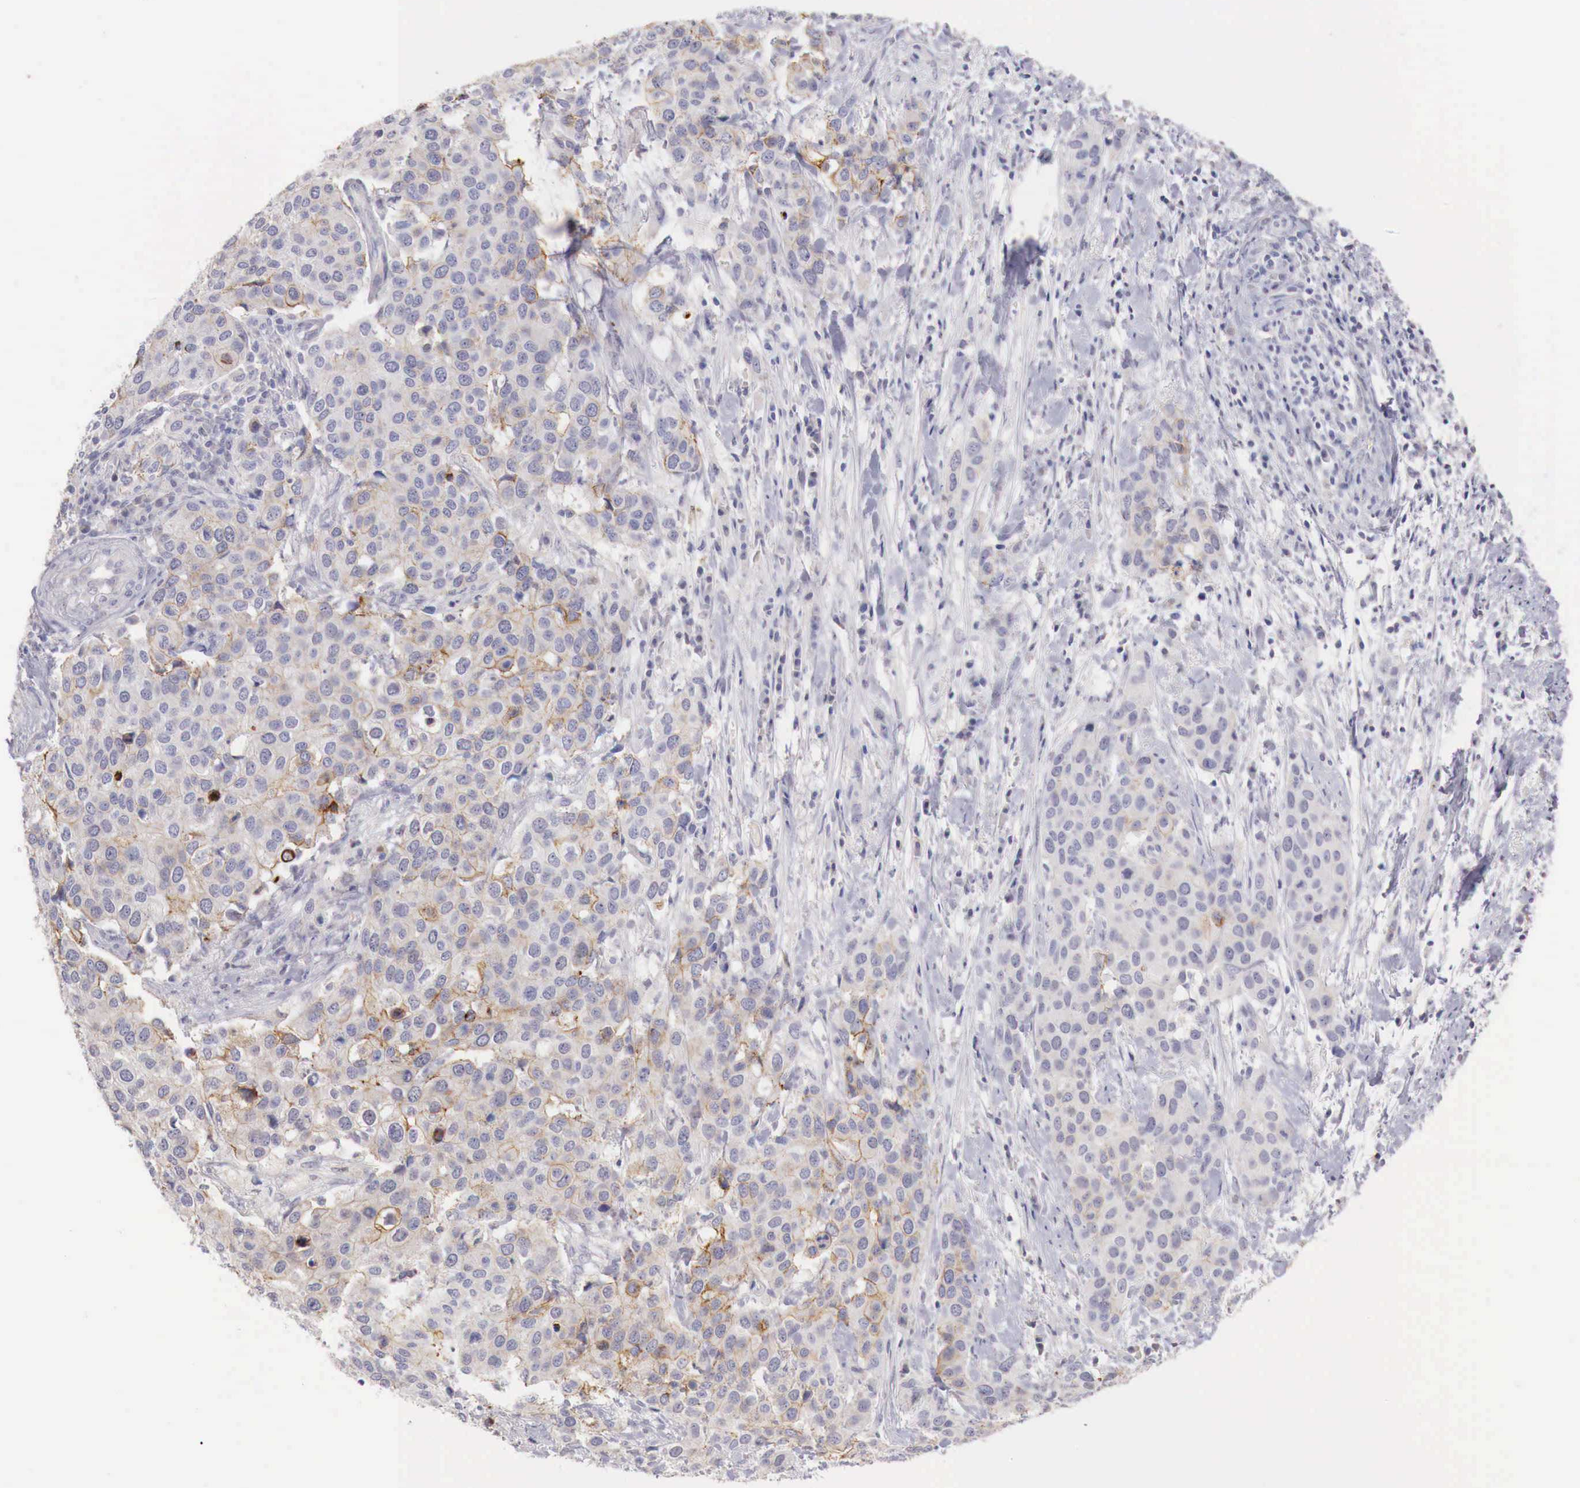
{"staining": {"intensity": "moderate", "quantity": "25%-75%", "location": "cytoplasmic/membranous,nuclear"}, "tissue": "cervical cancer", "cell_type": "Tumor cells", "image_type": "cancer", "snomed": [{"axis": "morphology", "description": "Squamous cell carcinoma, NOS"}, {"axis": "topography", "description": "Cervix"}], "caption": "Human cervical cancer (squamous cell carcinoma) stained for a protein (brown) reveals moderate cytoplasmic/membranous and nuclear positive staining in approximately 25%-75% of tumor cells.", "gene": "ITIH6", "patient": {"sex": "female", "age": 54}}